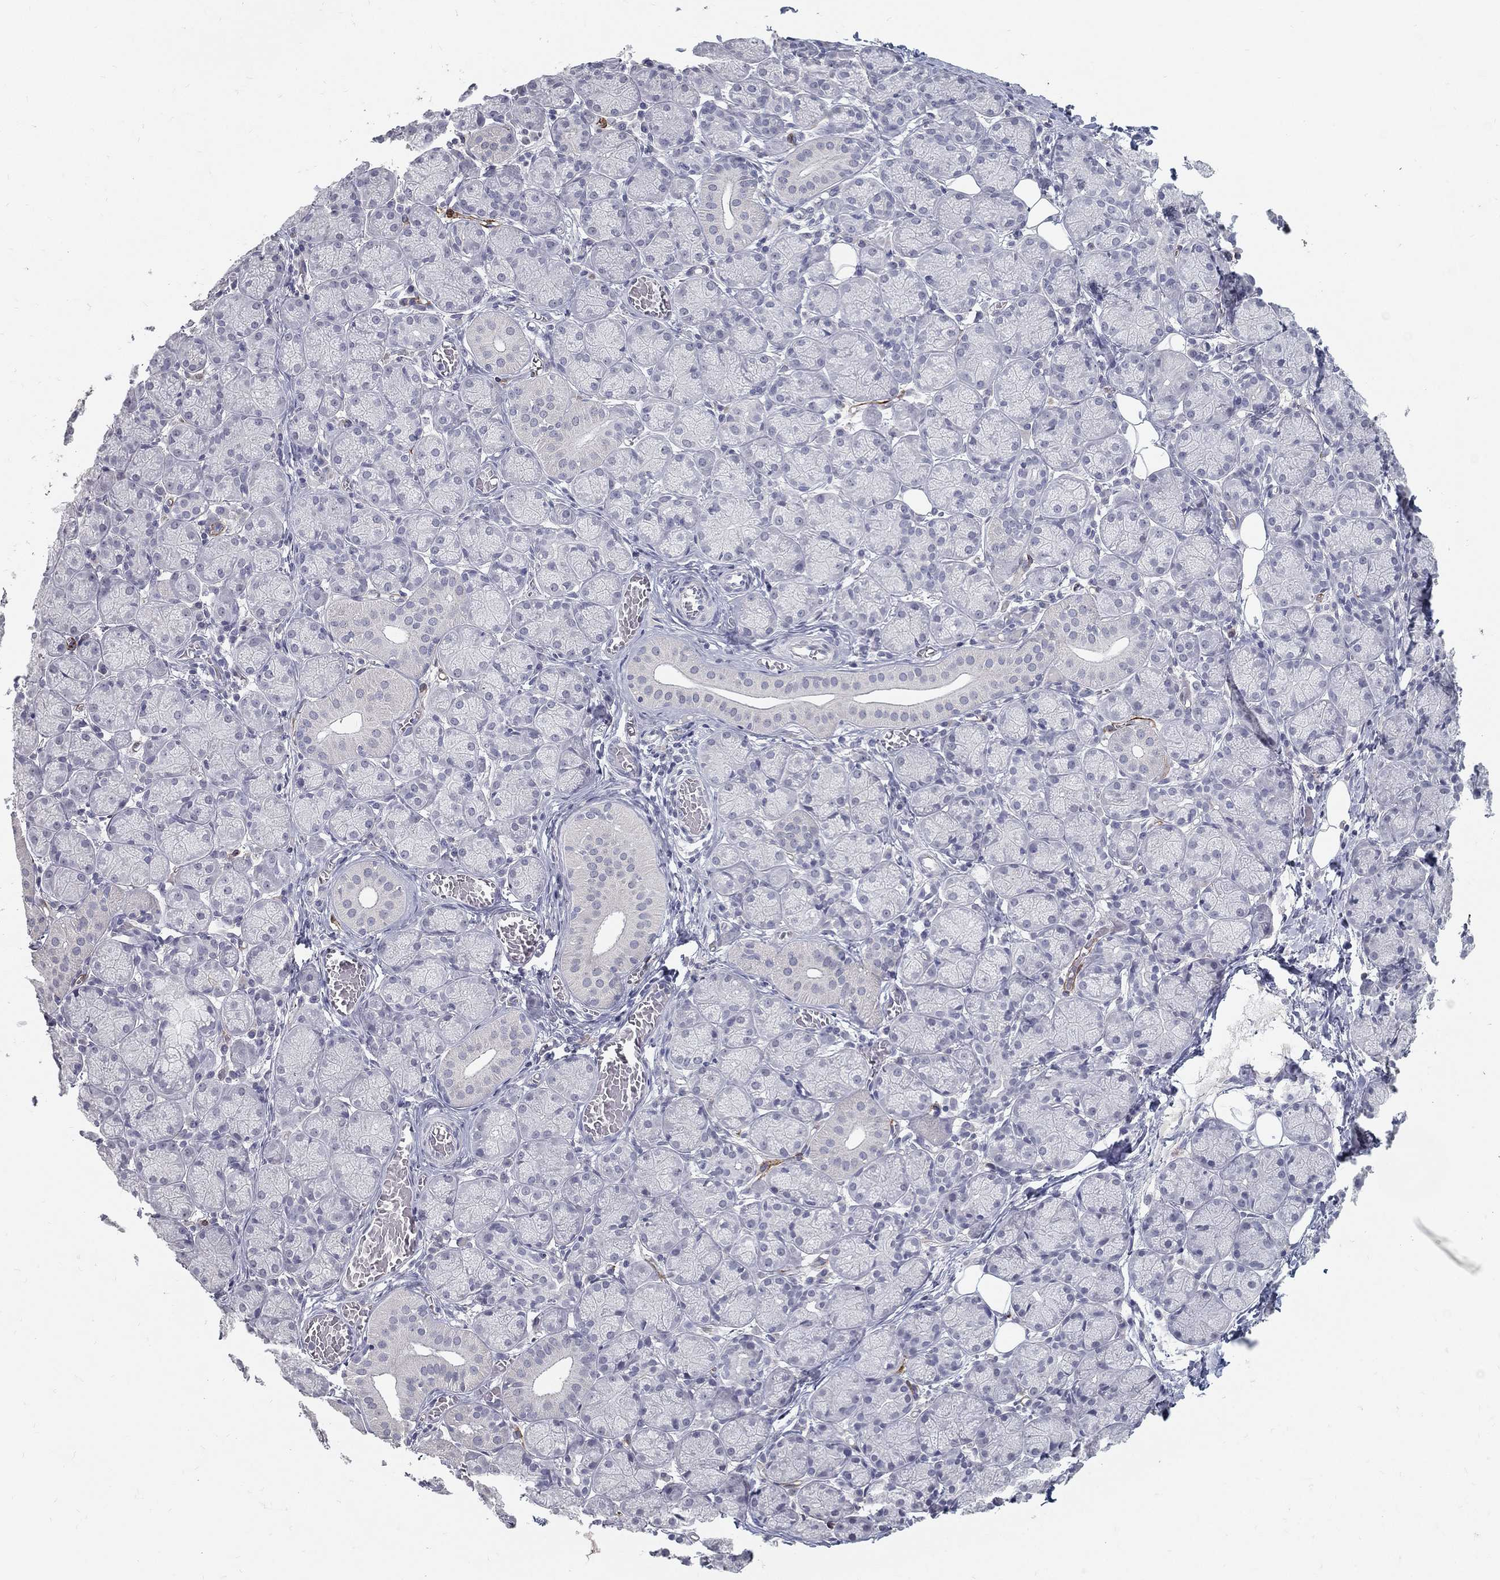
{"staining": {"intensity": "negative", "quantity": "none", "location": "none"}, "tissue": "salivary gland", "cell_type": "Glandular cells", "image_type": "normal", "snomed": [{"axis": "morphology", "description": "Normal tissue, NOS"}, {"axis": "topography", "description": "Salivary gland"}, {"axis": "topography", "description": "Peripheral nerve tissue"}], "caption": "IHC of normal human salivary gland demonstrates no expression in glandular cells.", "gene": "ACE2", "patient": {"sex": "female", "age": 24}}